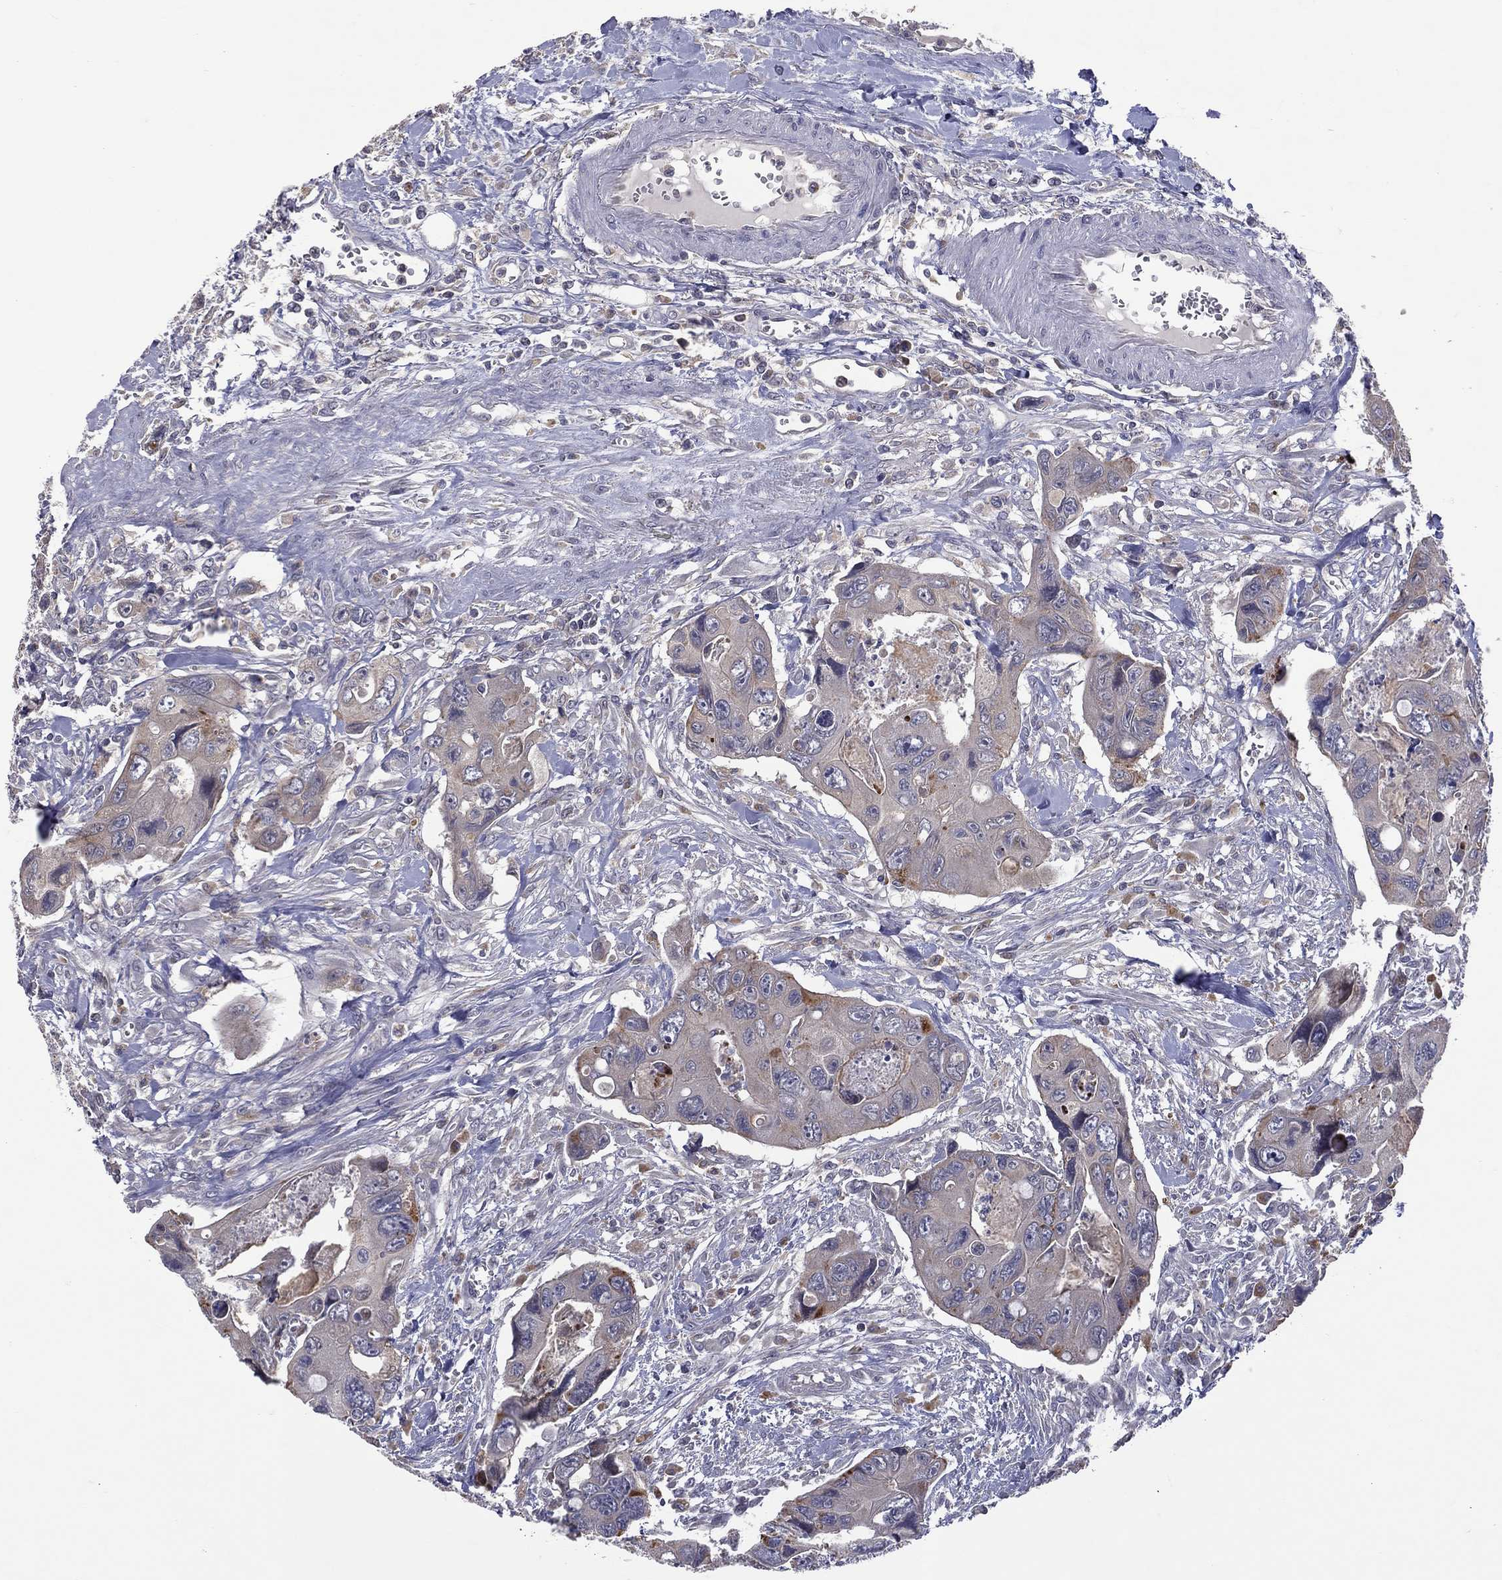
{"staining": {"intensity": "moderate", "quantity": "<25%", "location": "cytoplasmic/membranous"}, "tissue": "colorectal cancer", "cell_type": "Tumor cells", "image_type": "cancer", "snomed": [{"axis": "morphology", "description": "Adenocarcinoma, NOS"}, {"axis": "topography", "description": "Rectum"}], "caption": "The image demonstrates immunohistochemical staining of adenocarcinoma (colorectal). There is moderate cytoplasmic/membranous expression is identified in approximately <25% of tumor cells.", "gene": "STARD3", "patient": {"sex": "male", "age": 62}}